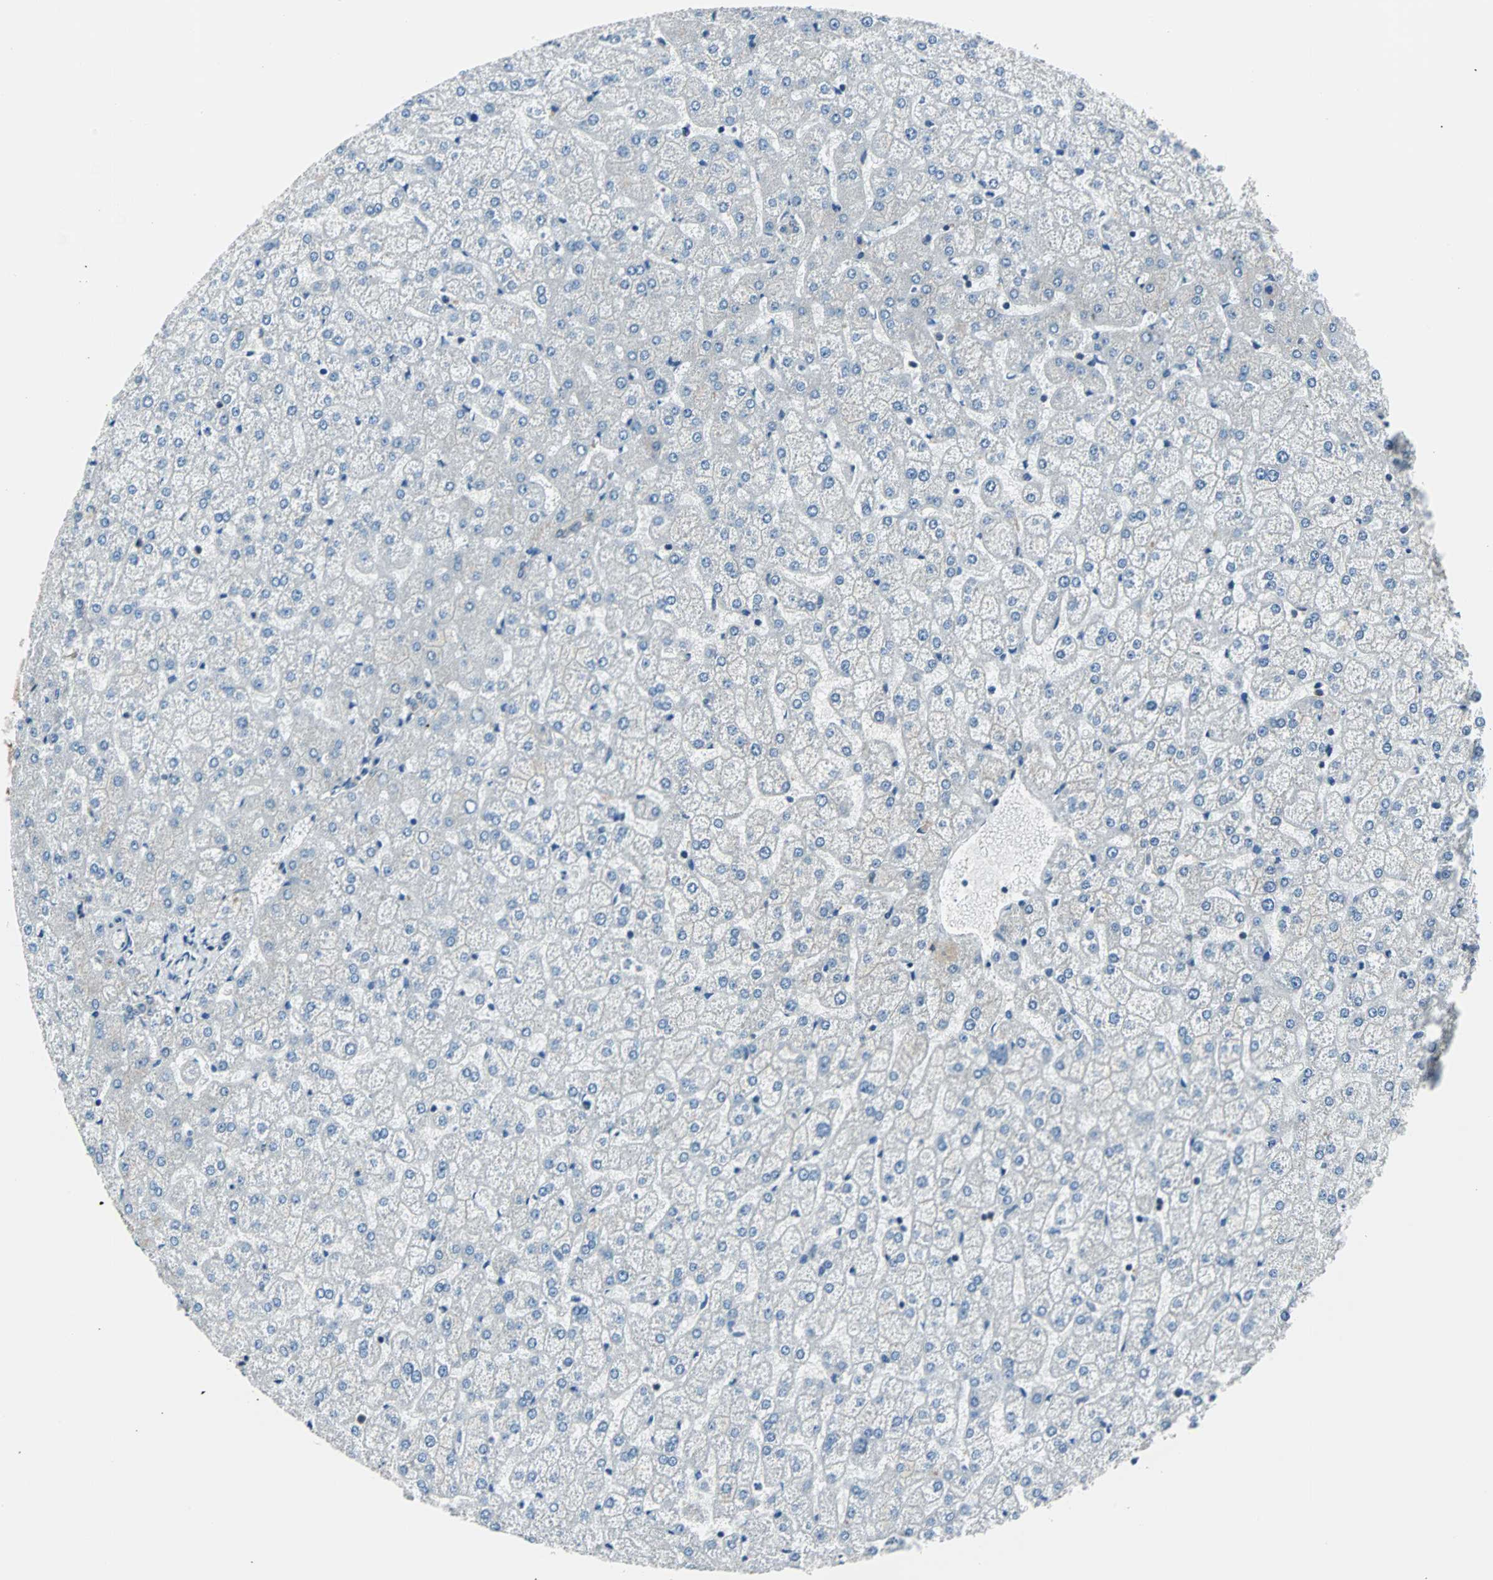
{"staining": {"intensity": "negative", "quantity": "none", "location": "none"}, "tissue": "liver", "cell_type": "Cholangiocytes", "image_type": "normal", "snomed": [{"axis": "morphology", "description": "Normal tissue, NOS"}, {"axis": "topography", "description": "Liver"}], "caption": "The photomicrograph reveals no significant staining in cholangiocytes of liver.", "gene": "VCP", "patient": {"sex": "female", "age": 32}}